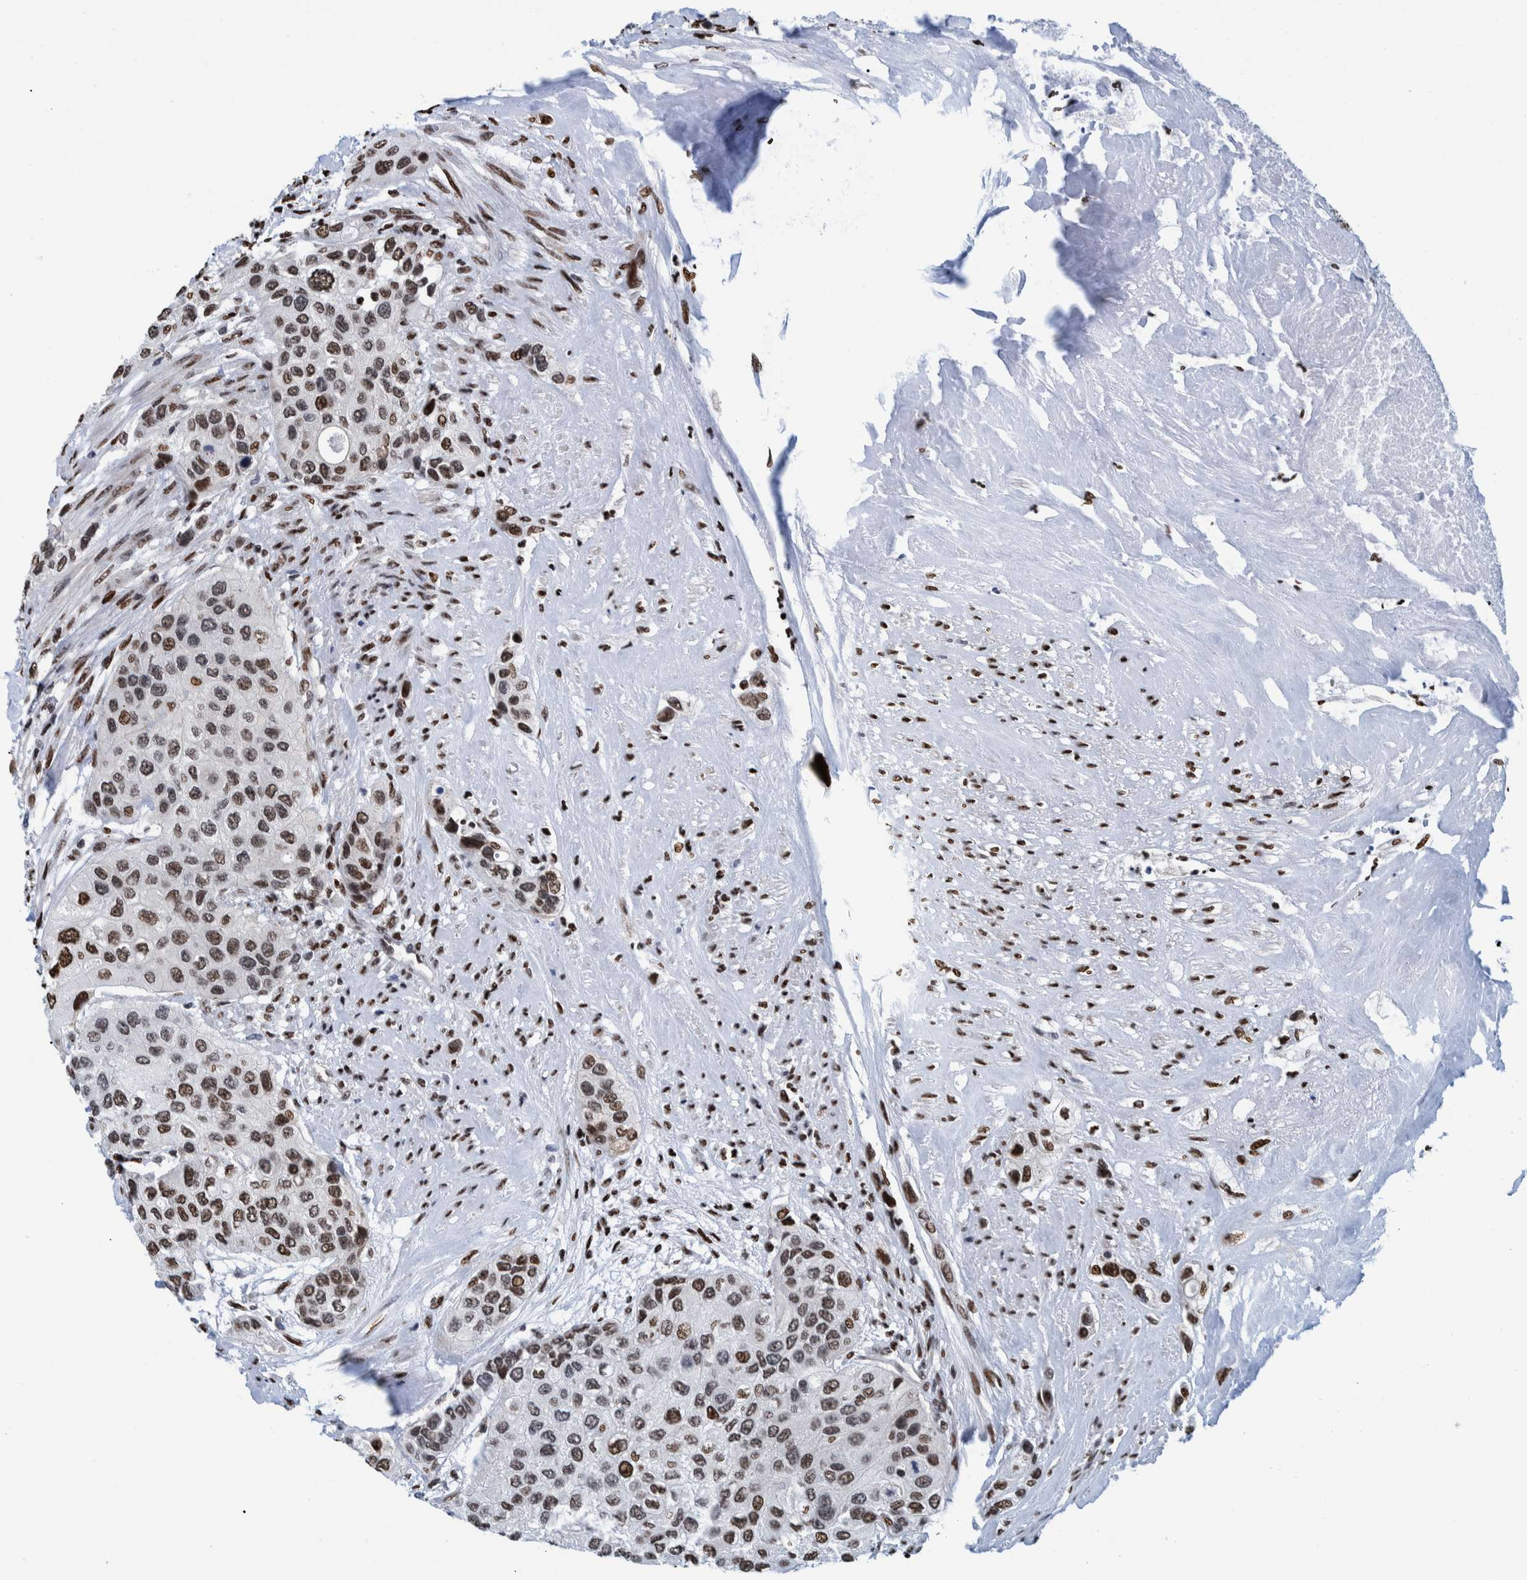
{"staining": {"intensity": "strong", "quantity": "25%-75%", "location": "nuclear"}, "tissue": "urothelial cancer", "cell_type": "Tumor cells", "image_type": "cancer", "snomed": [{"axis": "morphology", "description": "Urothelial carcinoma, High grade"}, {"axis": "topography", "description": "Urinary bladder"}], "caption": "Urothelial cancer stained with DAB IHC shows high levels of strong nuclear staining in about 25%-75% of tumor cells. Nuclei are stained in blue.", "gene": "HEATR9", "patient": {"sex": "female", "age": 56}}